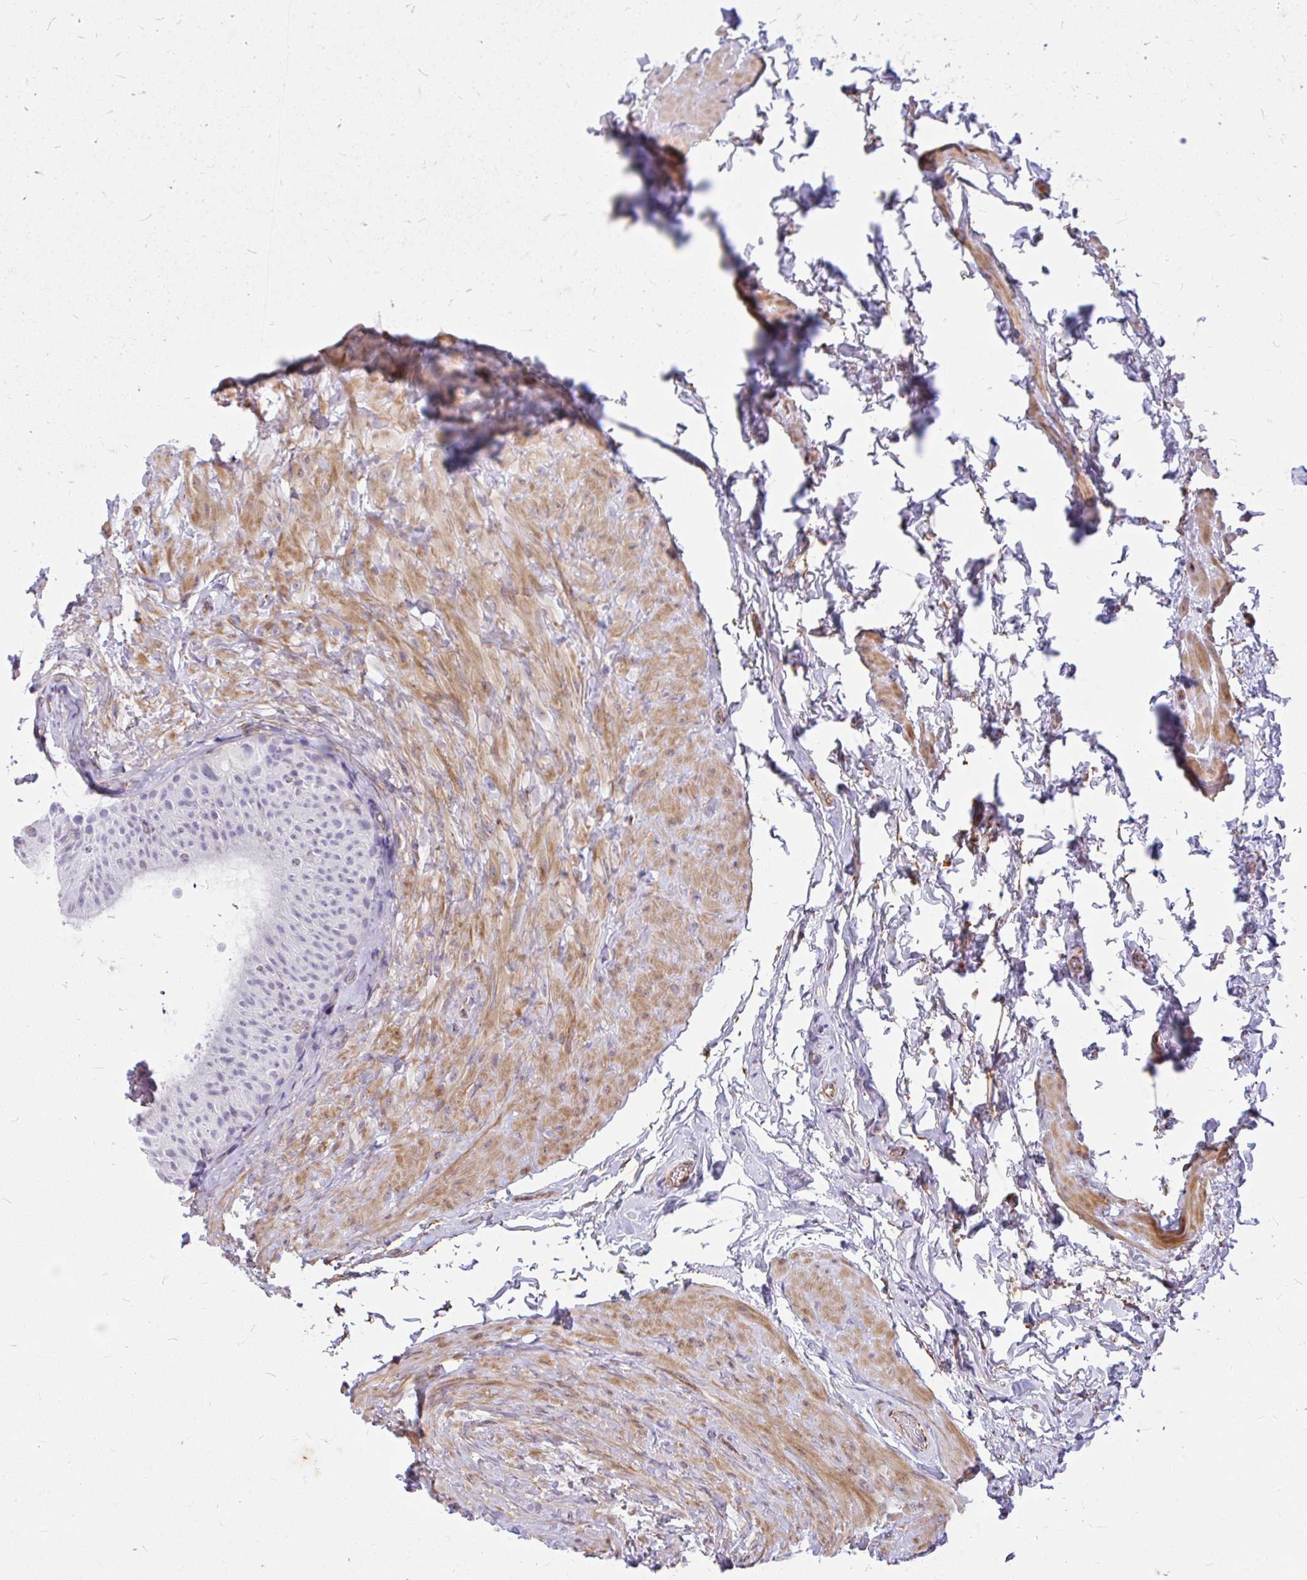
{"staining": {"intensity": "negative", "quantity": "none", "location": "none"}, "tissue": "epididymis", "cell_type": "Glandular cells", "image_type": "normal", "snomed": [{"axis": "morphology", "description": "Normal tissue, NOS"}, {"axis": "topography", "description": "Epididymis, spermatic cord, NOS"}, {"axis": "topography", "description": "Epididymis"}], "caption": "Unremarkable epididymis was stained to show a protein in brown. There is no significant positivity in glandular cells. (DAB immunohistochemistry visualized using brightfield microscopy, high magnification).", "gene": "FAM83C", "patient": {"sex": "male", "age": 31}}